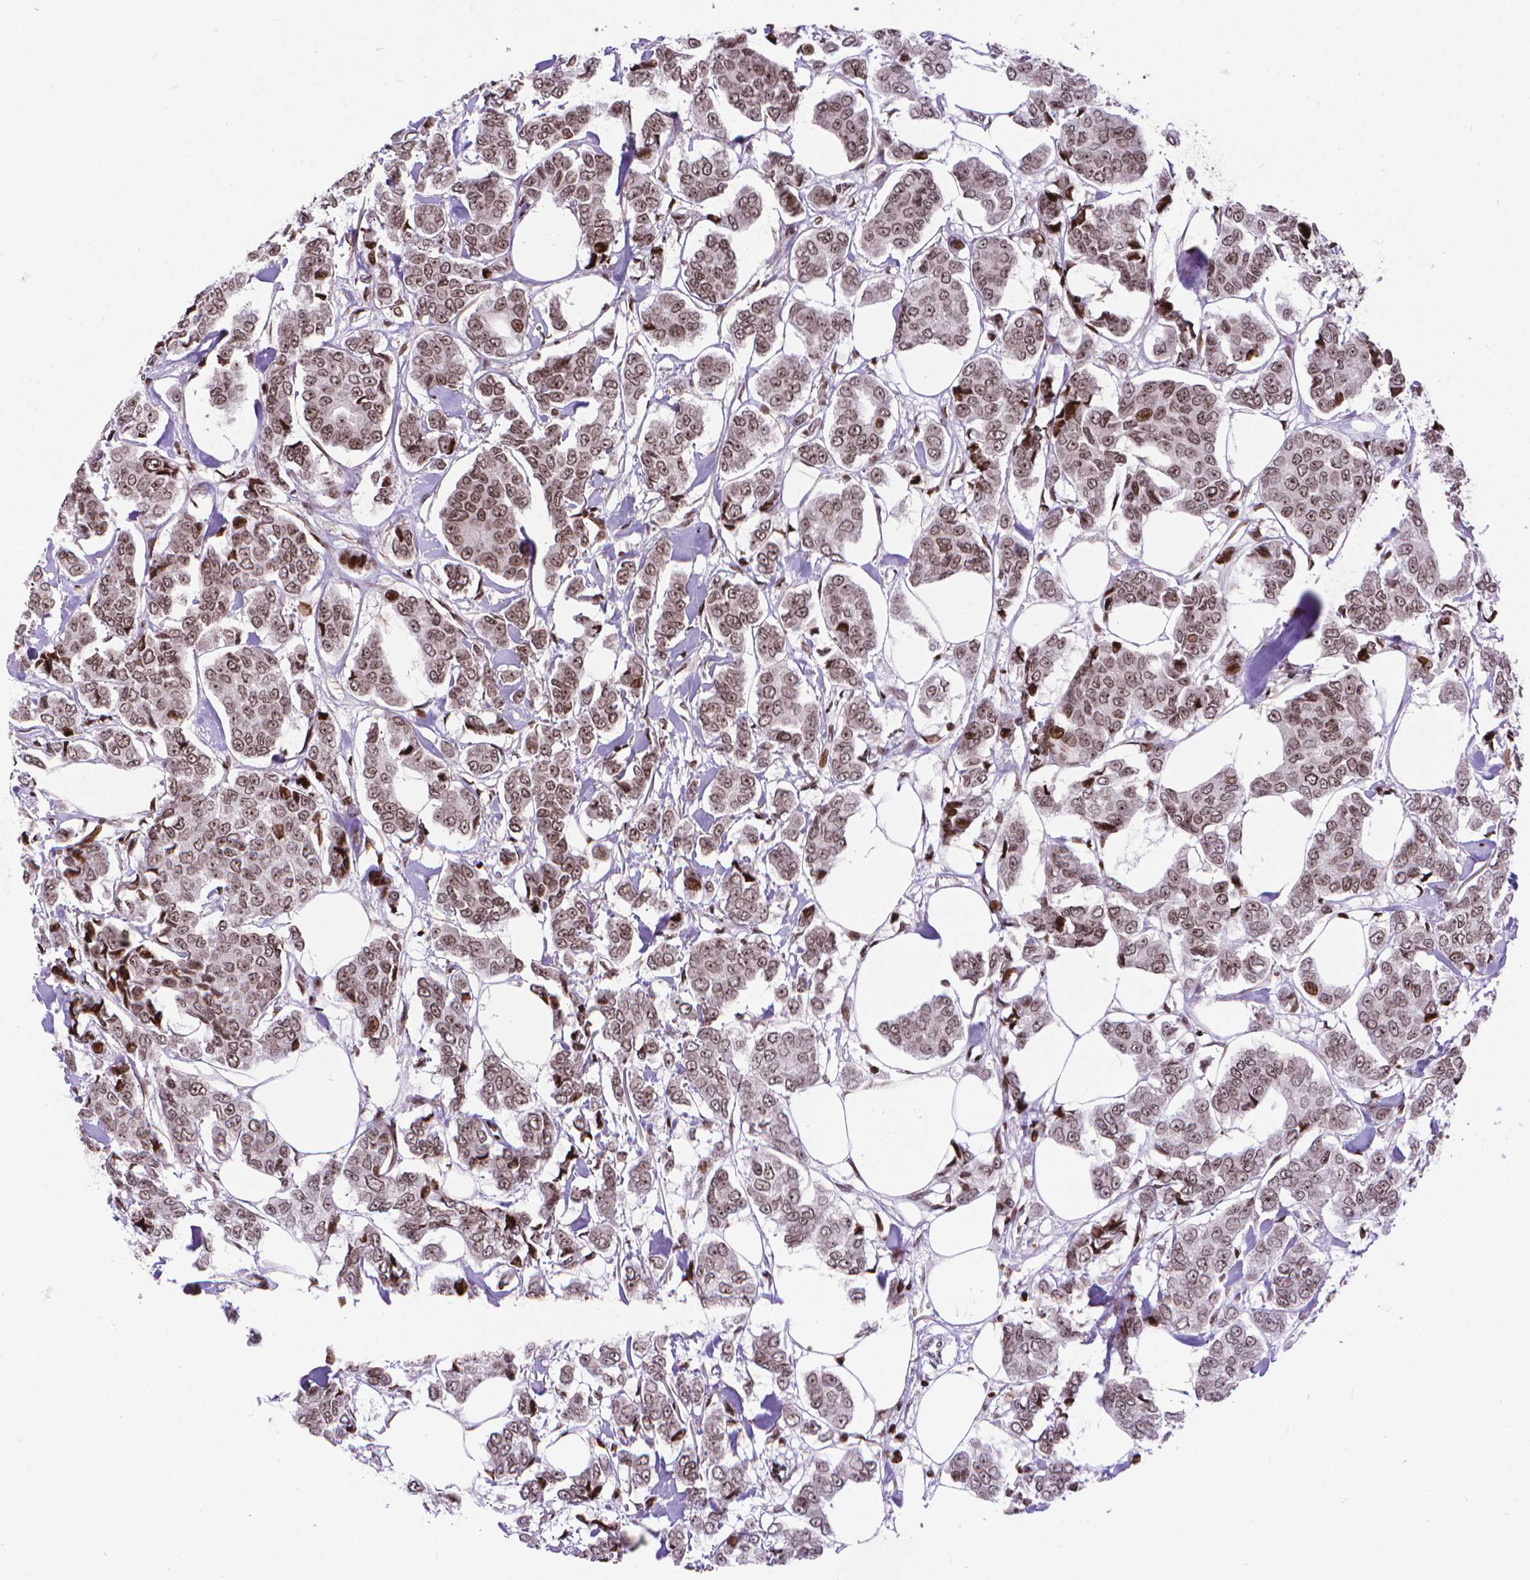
{"staining": {"intensity": "moderate", "quantity": ">75%", "location": "nuclear"}, "tissue": "breast cancer", "cell_type": "Tumor cells", "image_type": "cancer", "snomed": [{"axis": "morphology", "description": "Duct carcinoma"}, {"axis": "topography", "description": "Breast"}], "caption": "Immunohistochemistry (IHC) of human breast cancer (infiltrating ductal carcinoma) demonstrates medium levels of moderate nuclear expression in about >75% of tumor cells.", "gene": "AMER1", "patient": {"sex": "female", "age": 94}}